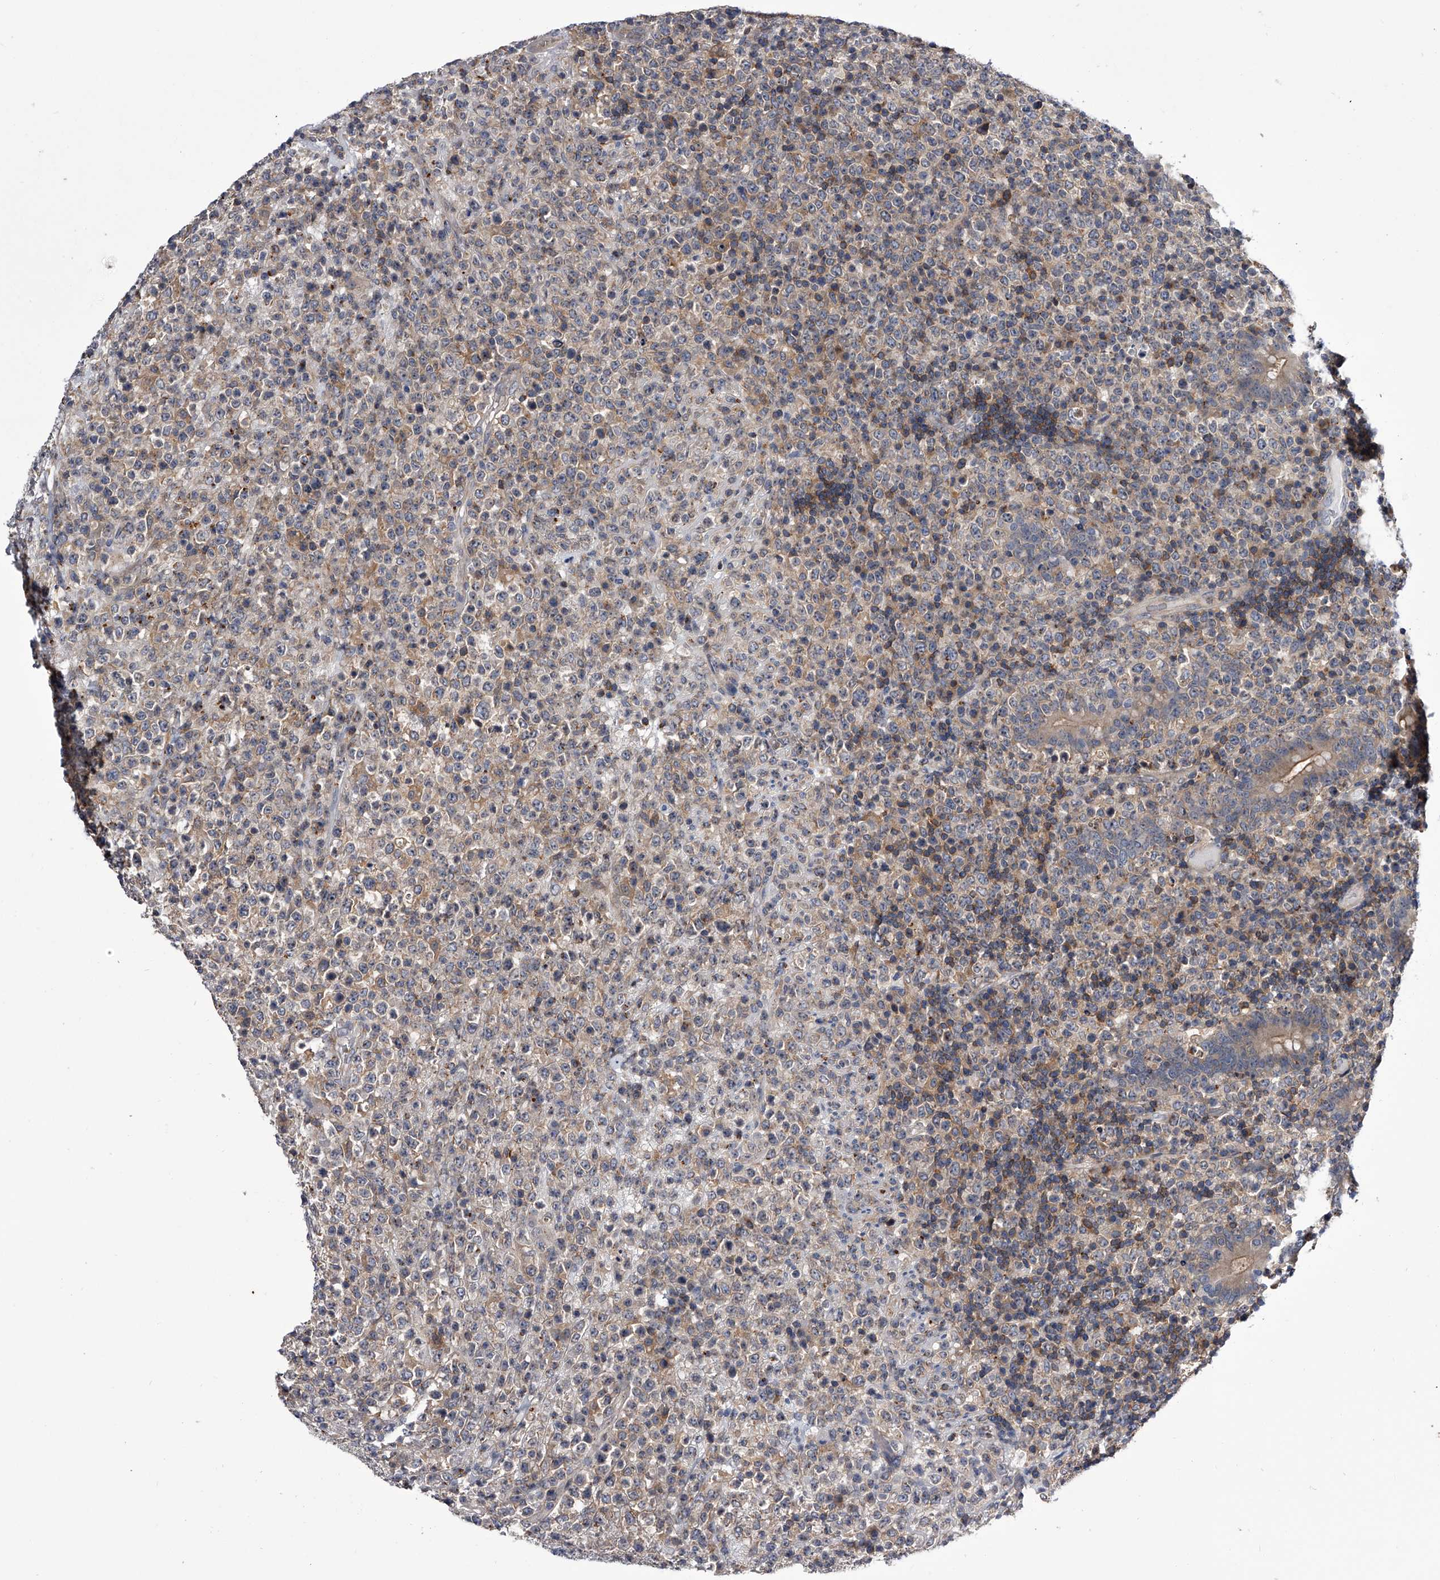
{"staining": {"intensity": "weak", "quantity": "<25%", "location": "cytoplasmic/membranous"}, "tissue": "lymphoma", "cell_type": "Tumor cells", "image_type": "cancer", "snomed": [{"axis": "morphology", "description": "Malignant lymphoma, non-Hodgkin's type, High grade"}, {"axis": "topography", "description": "Colon"}], "caption": "Immunohistochemical staining of human high-grade malignant lymphoma, non-Hodgkin's type reveals no significant positivity in tumor cells. (Brightfield microscopy of DAB immunohistochemistry at high magnification).", "gene": "PAN3", "patient": {"sex": "female", "age": 53}}